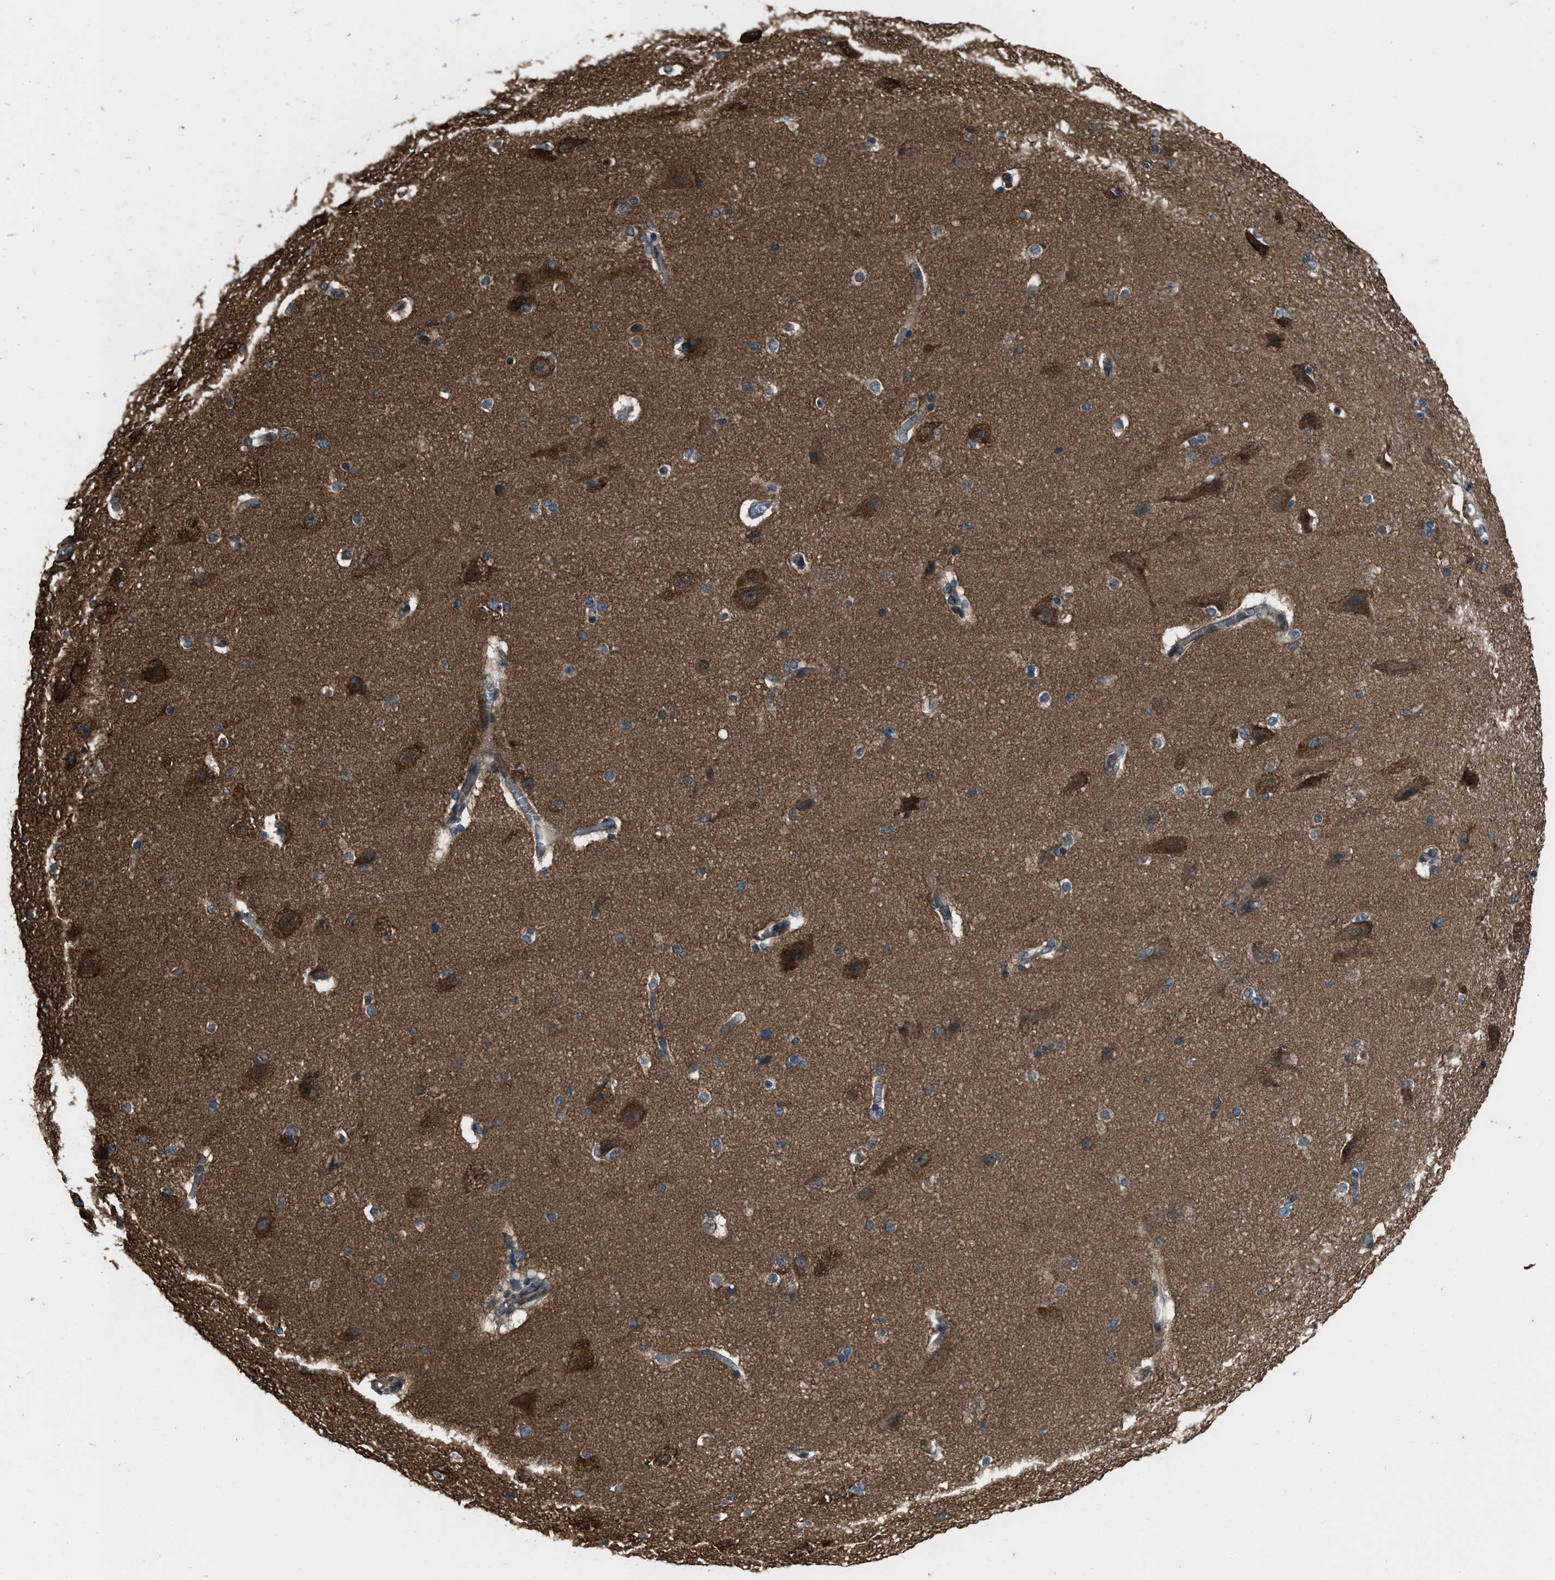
{"staining": {"intensity": "weak", "quantity": ">75%", "location": "cytoplasmic/membranous"}, "tissue": "cerebral cortex", "cell_type": "Endothelial cells", "image_type": "normal", "snomed": [{"axis": "morphology", "description": "Normal tissue, NOS"}, {"axis": "topography", "description": "Cerebral cortex"}, {"axis": "topography", "description": "Hippocampus"}], "caption": "High-power microscopy captured an immunohistochemistry (IHC) image of normal cerebral cortex, revealing weak cytoplasmic/membranous positivity in about >75% of endothelial cells. Nuclei are stained in blue.", "gene": "SVIL", "patient": {"sex": "female", "age": 19}}